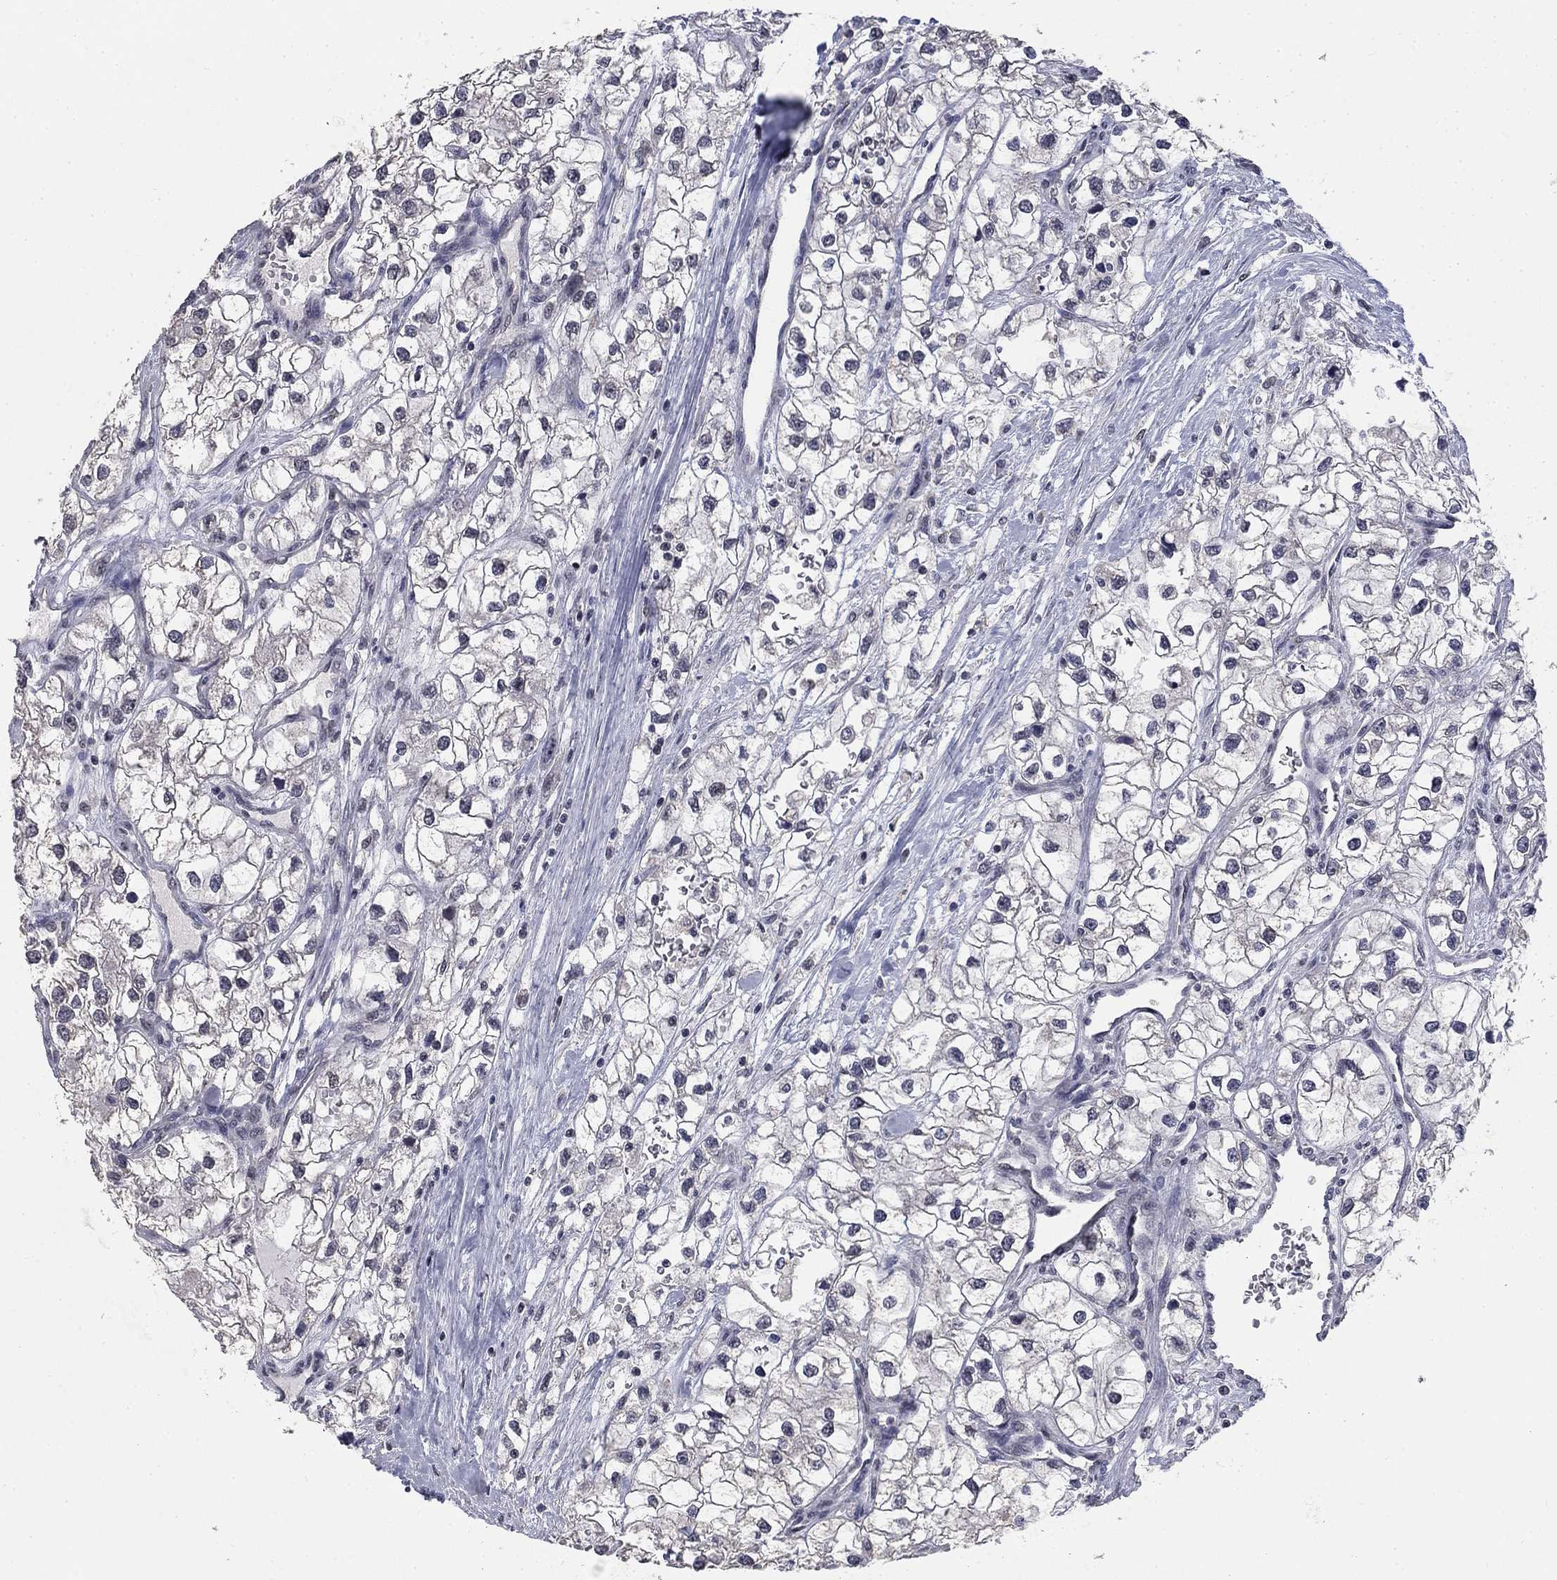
{"staining": {"intensity": "negative", "quantity": "none", "location": "none"}, "tissue": "renal cancer", "cell_type": "Tumor cells", "image_type": "cancer", "snomed": [{"axis": "morphology", "description": "Adenocarcinoma, NOS"}, {"axis": "topography", "description": "Kidney"}], "caption": "A photomicrograph of human adenocarcinoma (renal) is negative for staining in tumor cells.", "gene": "SPATA33", "patient": {"sex": "male", "age": 59}}